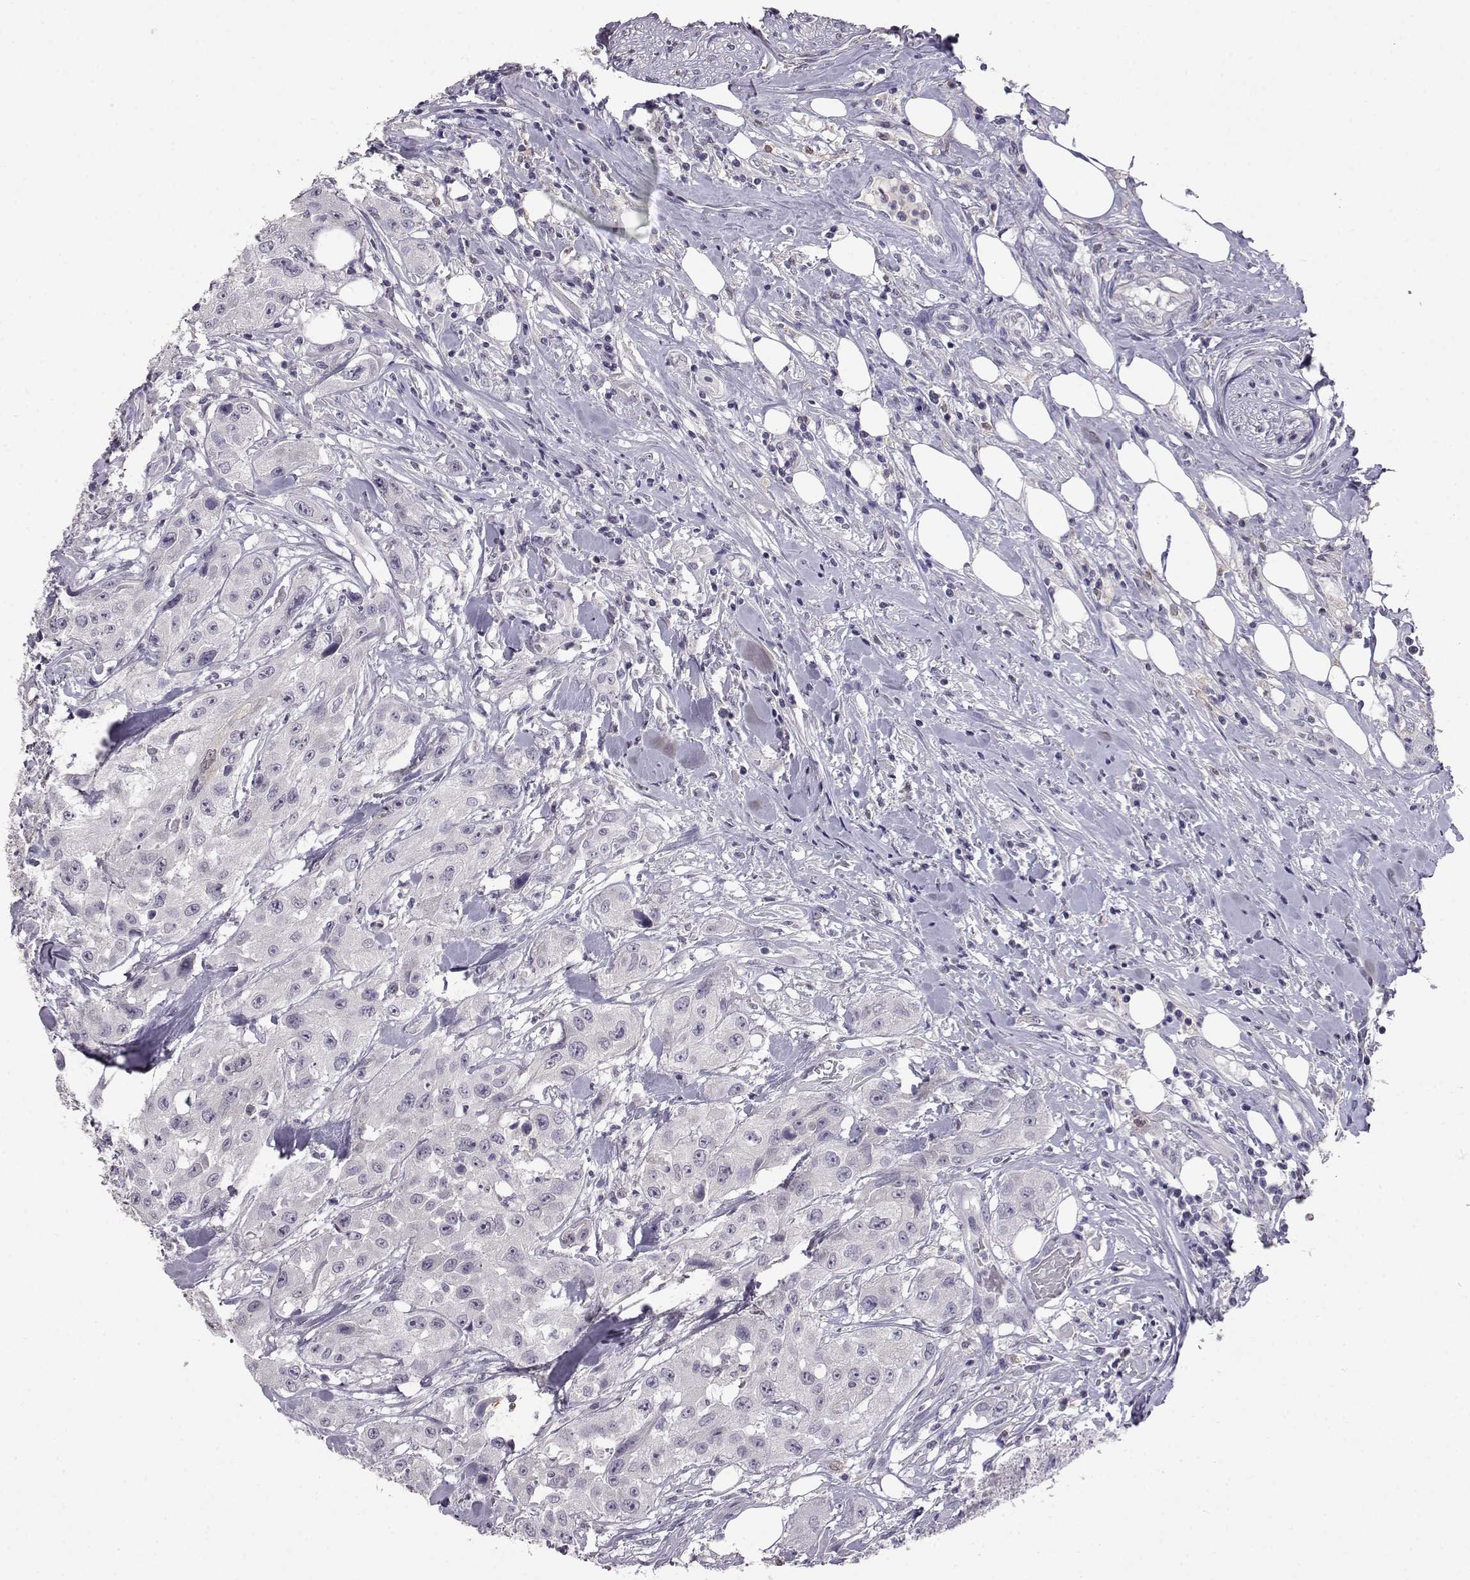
{"staining": {"intensity": "negative", "quantity": "none", "location": "none"}, "tissue": "urothelial cancer", "cell_type": "Tumor cells", "image_type": "cancer", "snomed": [{"axis": "morphology", "description": "Urothelial carcinoma, High grade"}, {"axis": "topography", "description": "Urinary bladder"}], "caption": "An immunohistochemistry (IHC) micrograph of urothelial cancer is shown. There is no staining in tumor cells of urothelial cancer.", "gene": "AKR1B1", "patient": {"sex": "male", "age": 79}}